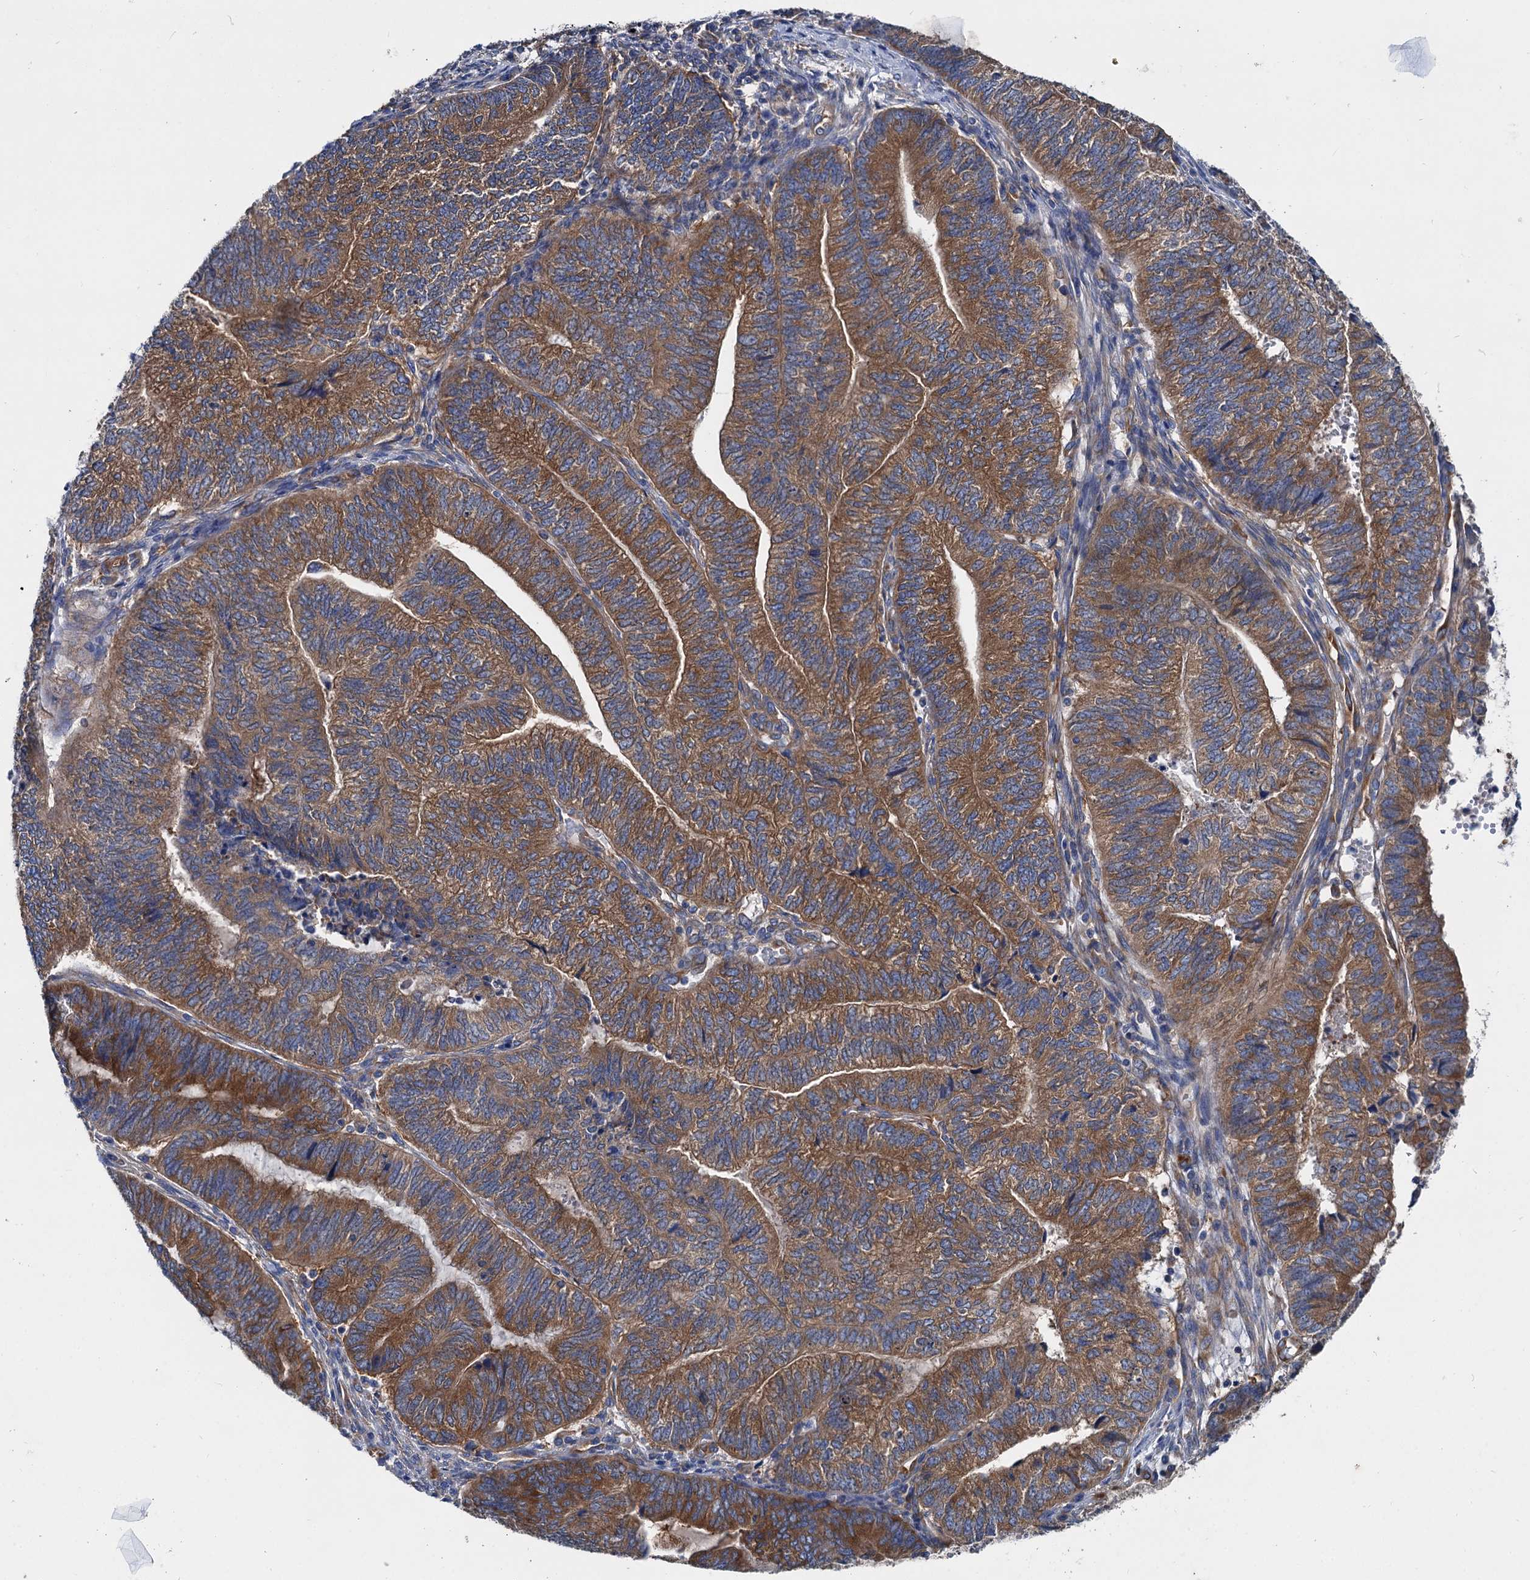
{"staining": {"intensity": "strong", "quantity": "25%-75%", "location": "cytoplasmic/membranous"}, "tissue": "endometrial cancer", "cell_type": "Tumor cells", "image_type": "cancer", "snomed": [{"axis": "morphology", "description": "Adenocarcinoma, NOS"}, {"axis": "topography", "description": "Uterus"}, {"axis": "topography", "description": "Endometrium"}], "caption": "Strong cytoplasmic/membranous expression for a protein is present in approximately 25%-75% of tumor cells of endometrial adenocarcinoma using IHC.", "gene": "QARS1", "patient": {"sex": "female", "age": 70}}